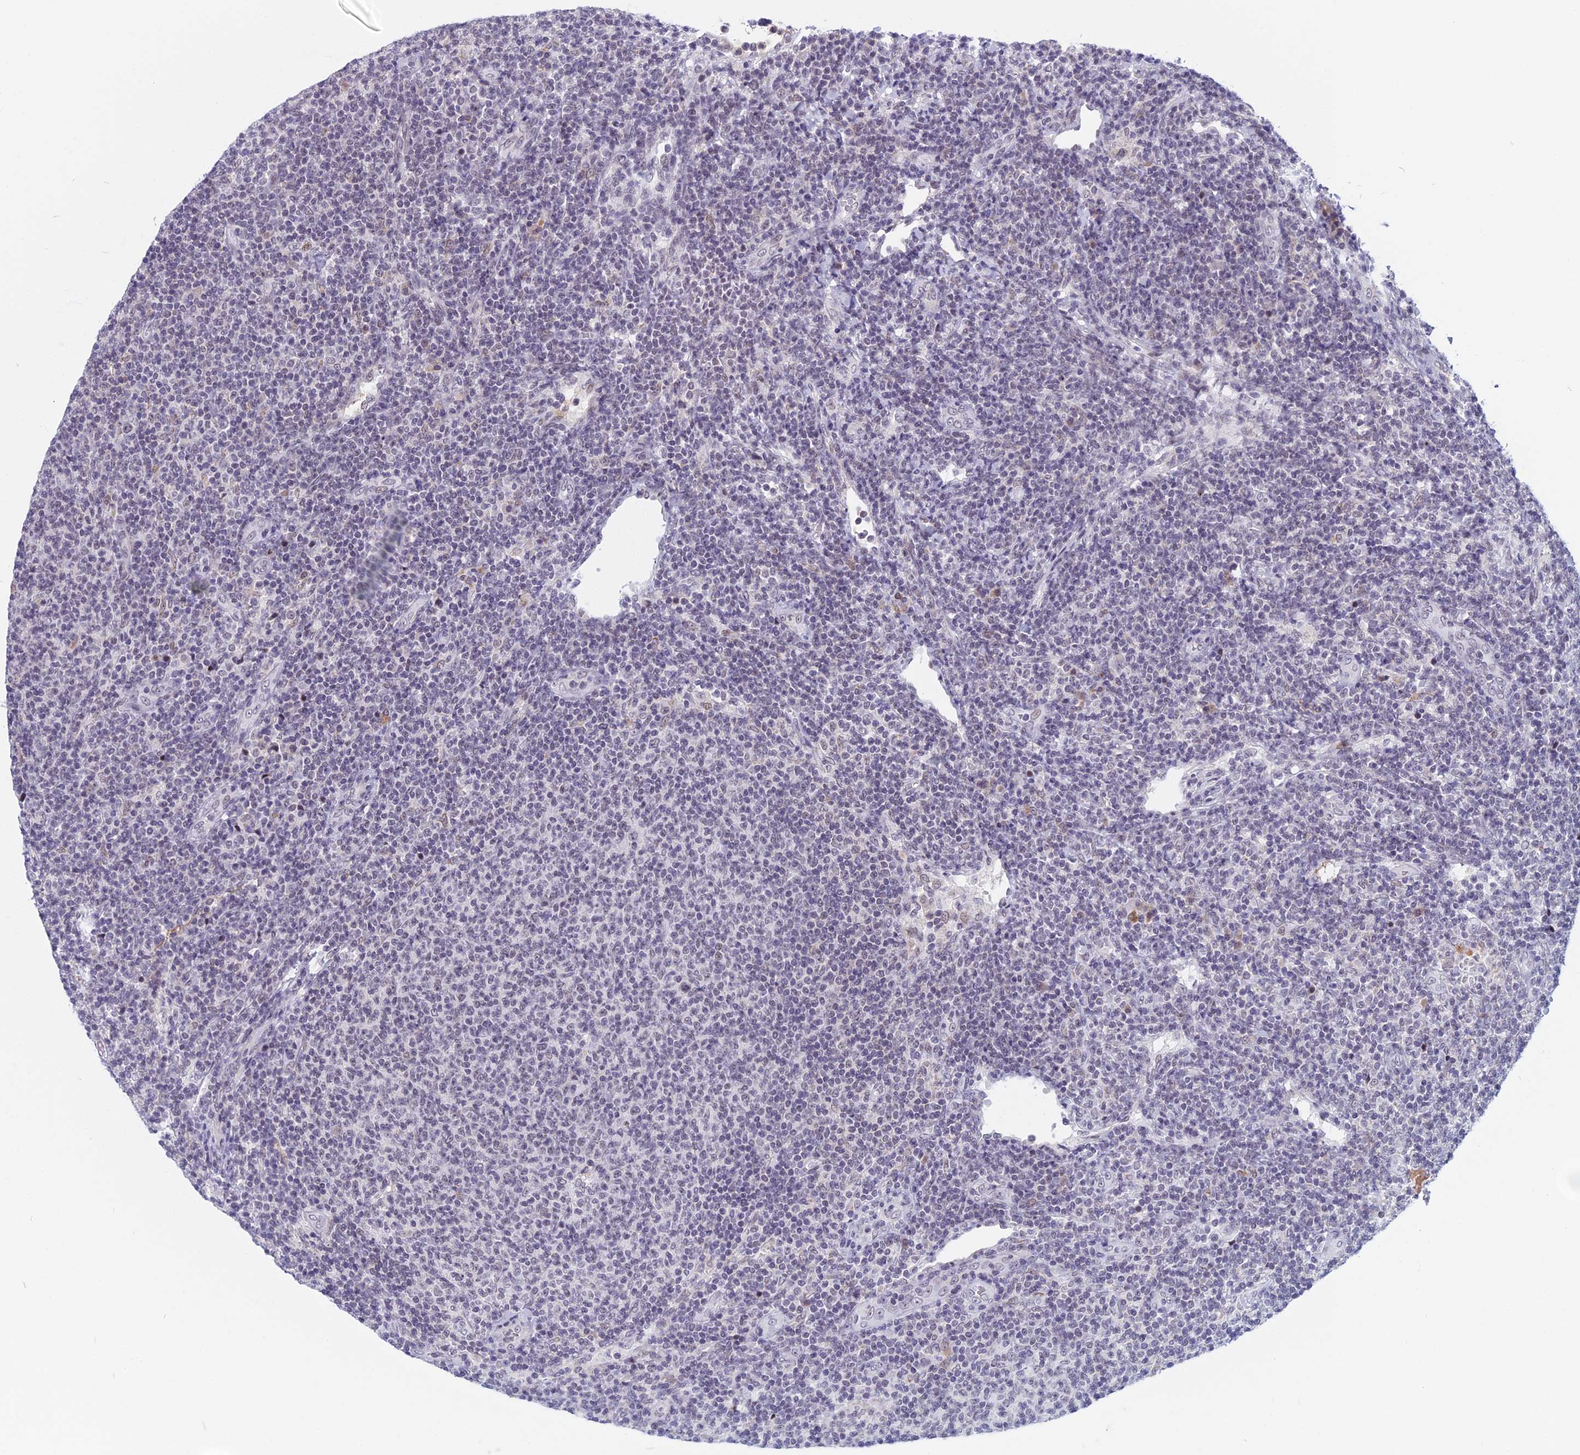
{"staining": {"intensity": "negative", "quantity": "none", "location": "none"}, "tissue": "lymphoma", "cell_type": "Tumor cells", "image_type": "cancer", "snomed": [{"axis": "morphology", "description": "Malignant lymphoma, non-Hodgkin's type, Low grade"}, {"axis": "topography", "description": "Lymph node"}], "caption": "The immunohistochemistry (IHC) micrograph has no significant staining in tumor cells of malignant lymphoma, non-Hodgkin's type (low-grade) tissue.", "gene": "CDC7", "patient": {"sex": "male", "age": 66}}